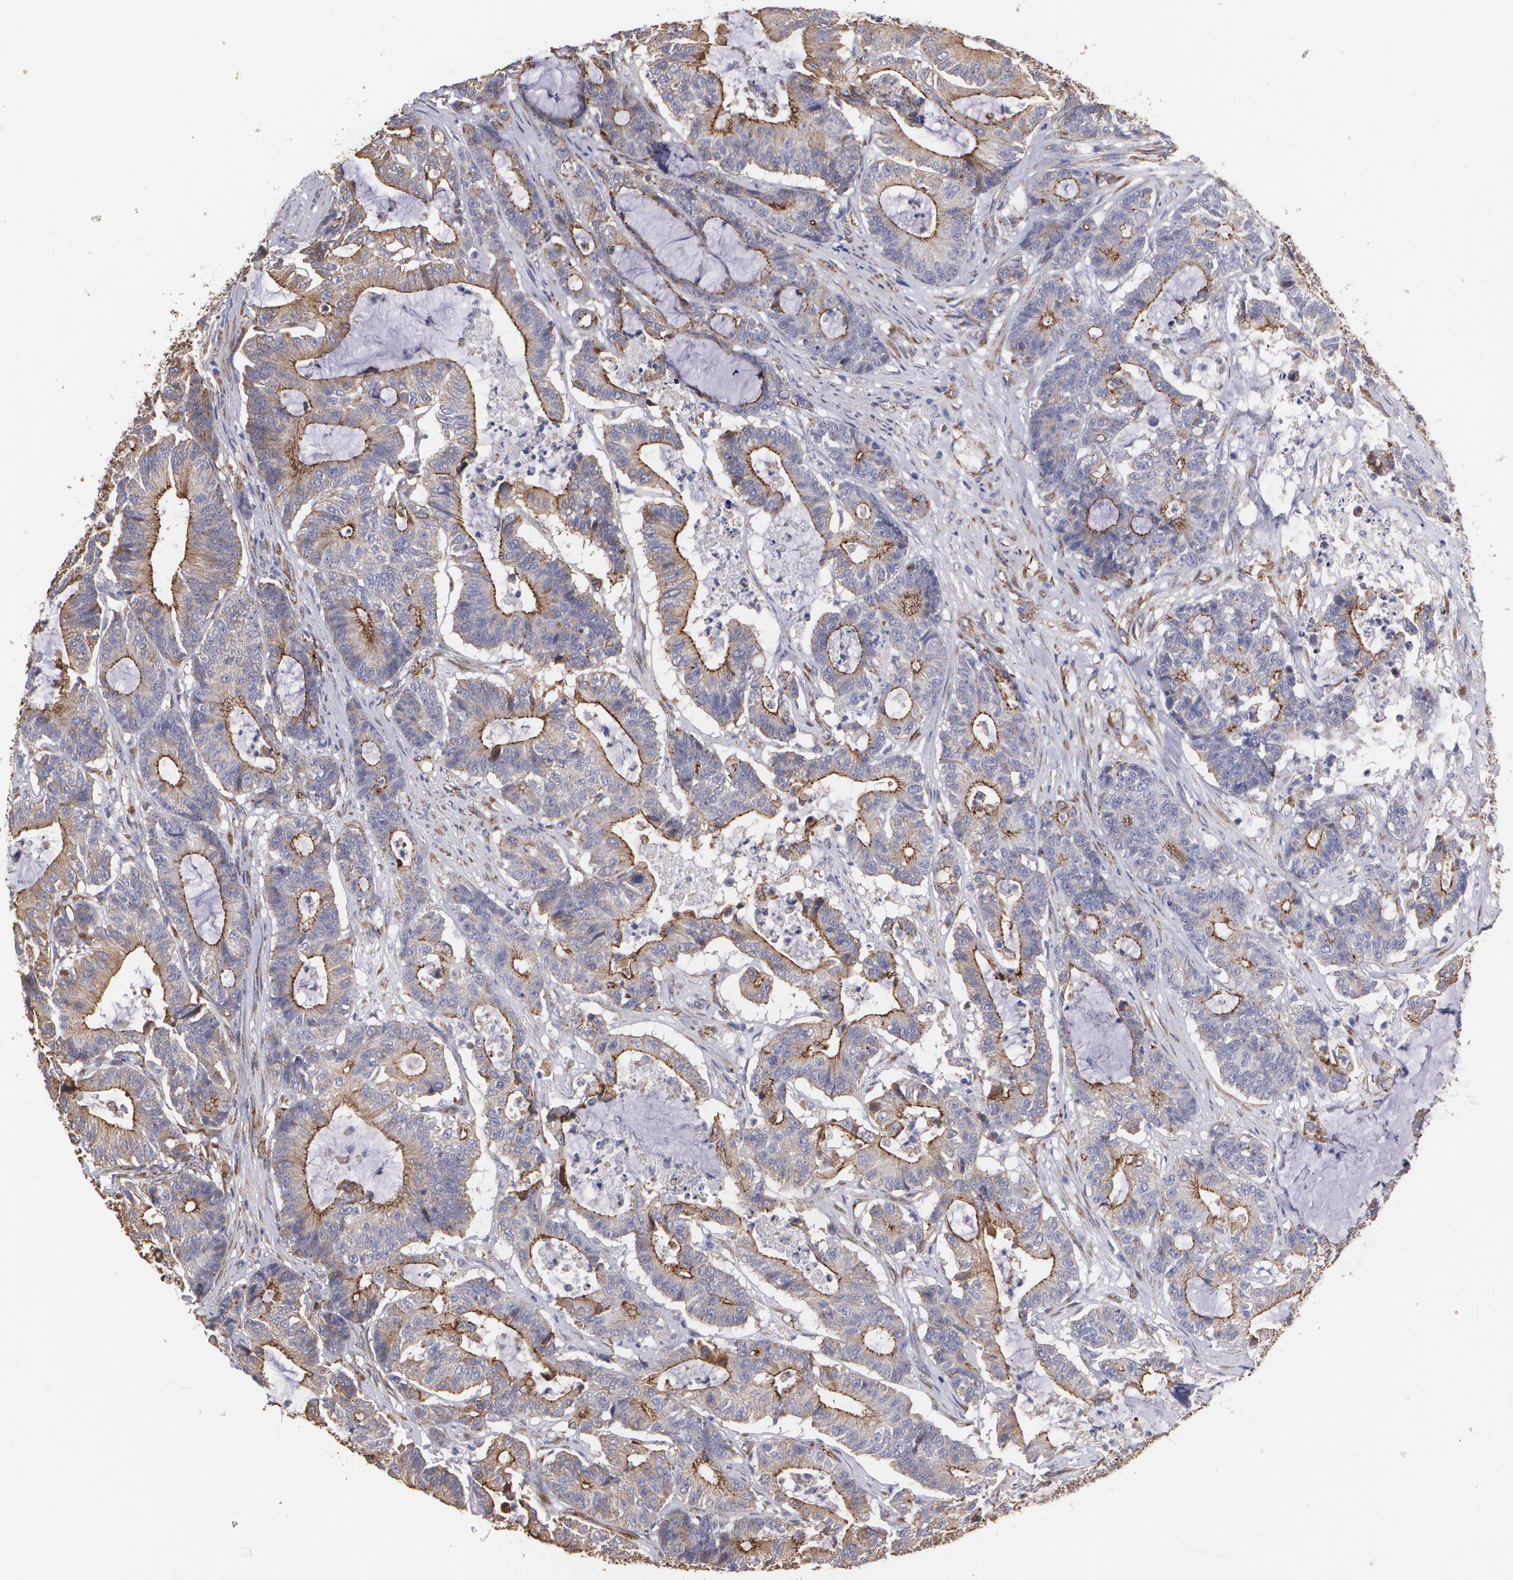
{"staining": {"intensity": "moderate", "quantity": ">75%", "location": "cytoplasmic/membranous"}, "tissue": "colorectal cancer", "cell_type": "Tumor cells", "image_type": "cancer", "snomed": [{"axis": "morphology", "description": "Adenocarcinoma, NOS"}, {"axis": "topography", "description": "Colon"}], "caption": "Immunohistochemical staining of adenocarcinoma (colorectal) exhibits medium levels of moderate cytoplasmic/membranous positivity in about >75% of tumor cells.", "gene": "TJP1", "patient": {"sex": "female", "age": 84}}